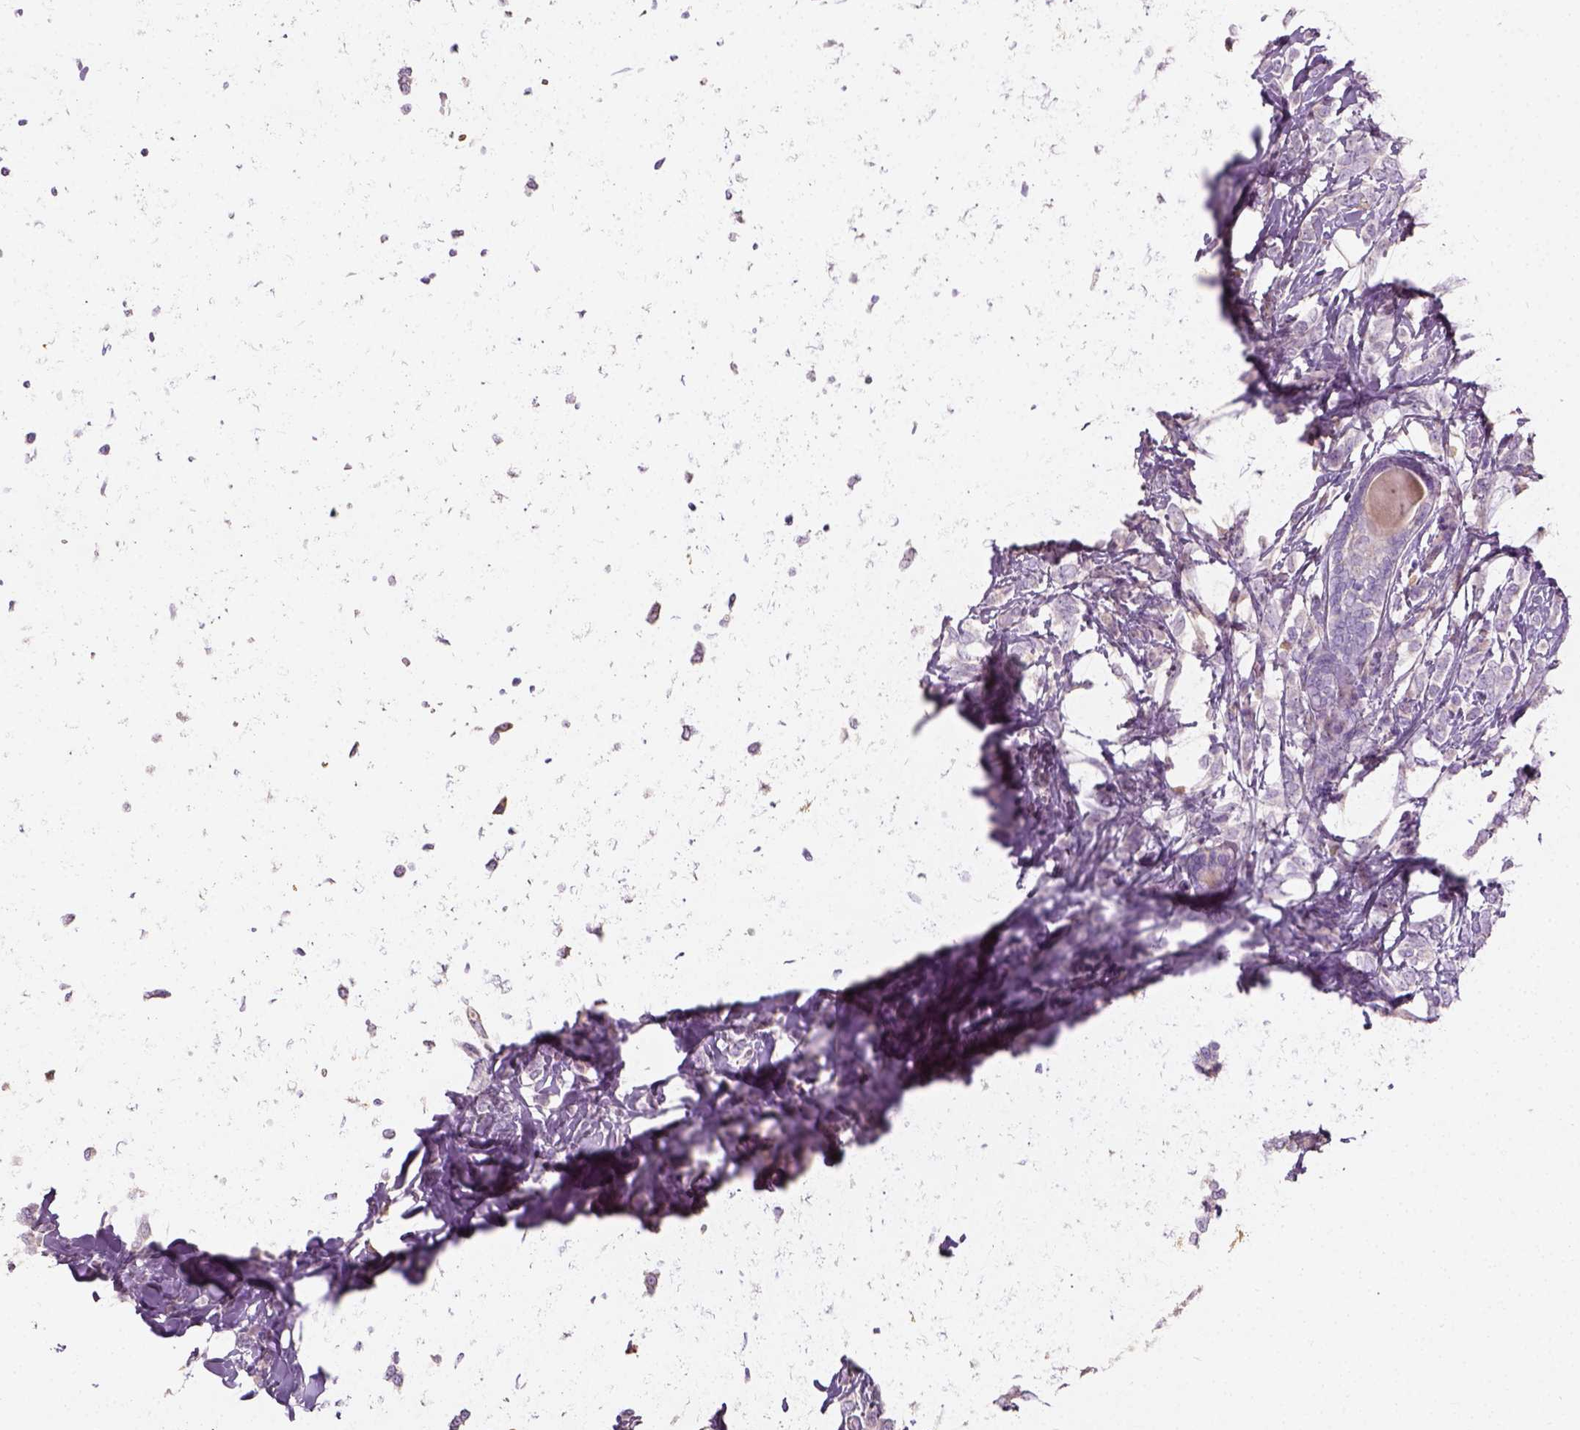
{"staining": {"intensity": "negative", "quantity": "none", "location": "none"}, "tissue": "breast cancer", "cell_type": "Tumor cells", "image_type": "cancer", "snomed": [{"axis": "morphology", "description": "Lobular carcinoma"}, {"axis": "topography", "description": "Breast"}], "caption": "Tumor cells are negative for brown protein staining in breast lobular carcinoma.", "gene": "DHCR24", "patient": {"sex": "female", "age": 49}}